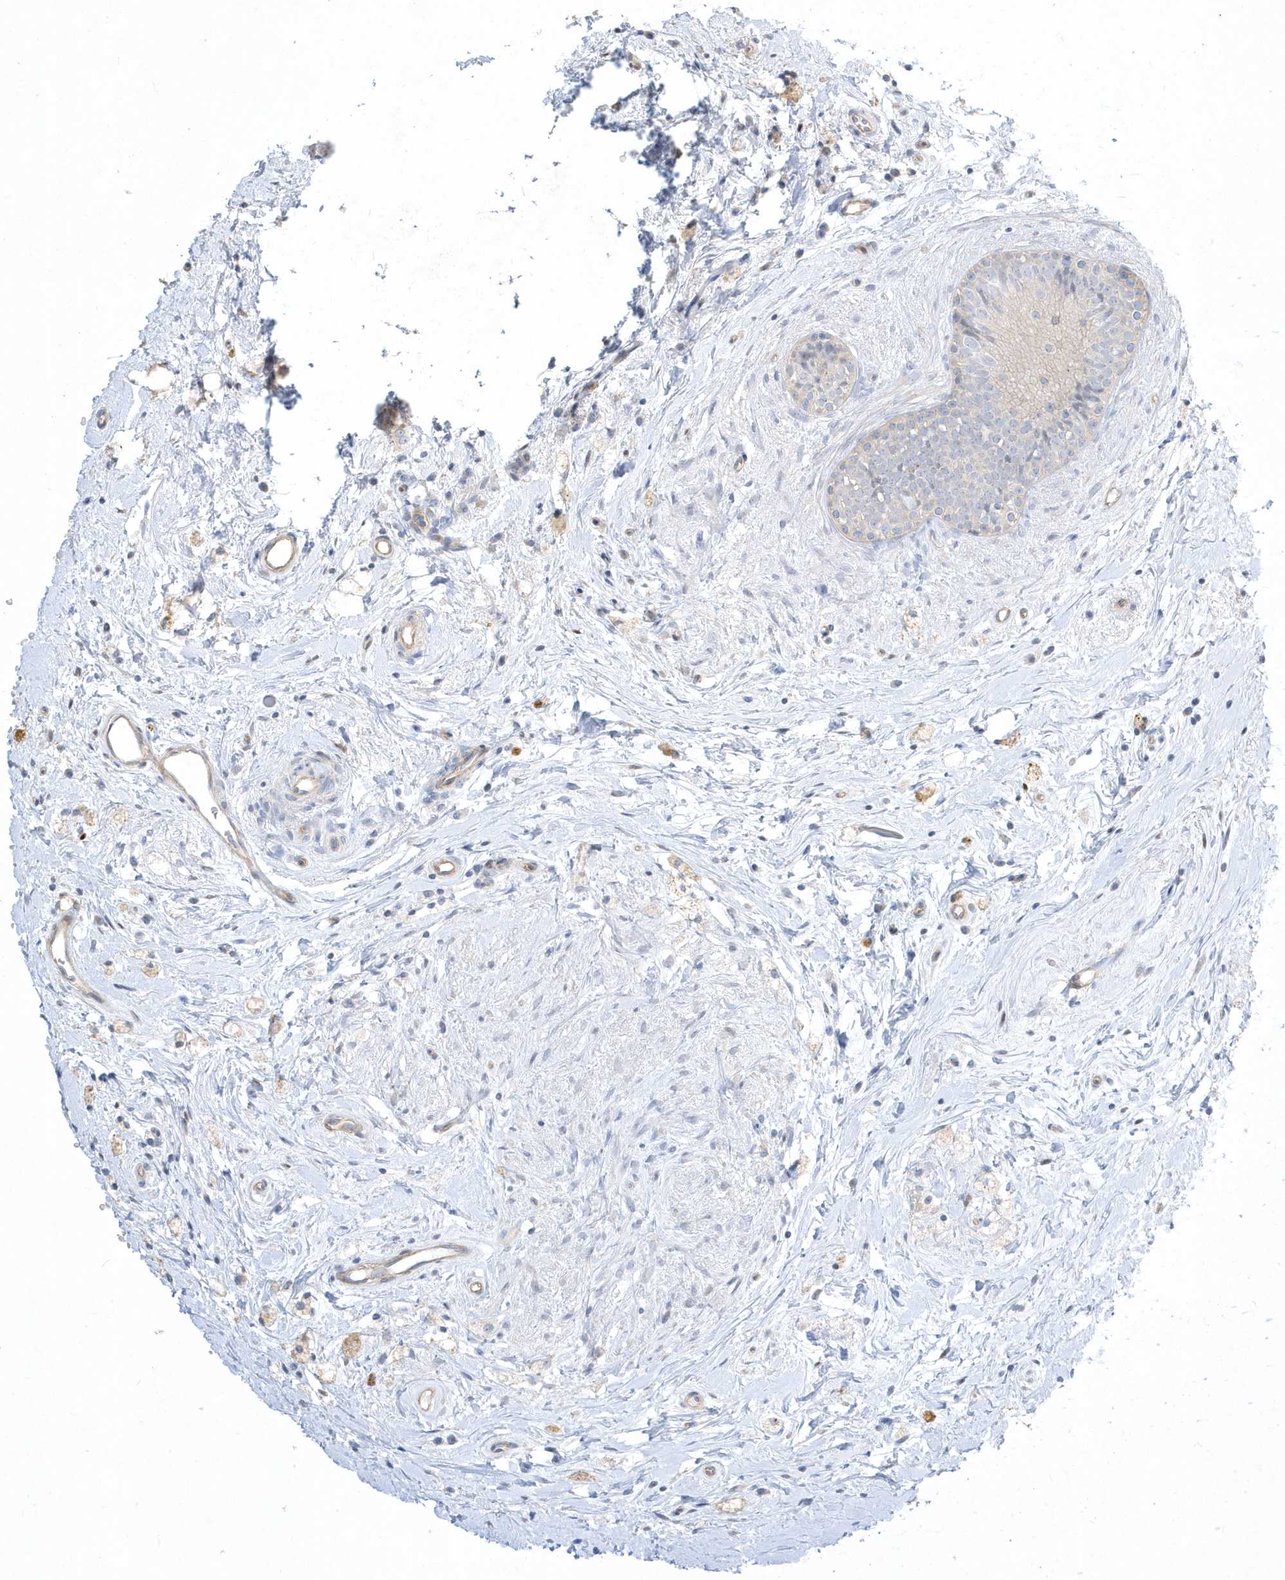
{"staining": {"intensity": "negative", "quantity": "none", "location": "none"}, "tissue": "epididymis", "cell_type": "Glandular cells", "image_type": "normal", "snomed": [{"axis": "morphology", "description": "Normal tissue, NOS"}, {"axis": "topography", "description": "Epididymis"}], "caption": "High power microscopy image of an IHC histopathology image of benign epididymis, revealing no significant expression in glandular cells.", "gene": "ARHGEF9", "patient": {"sex": "male", "age": 80}}